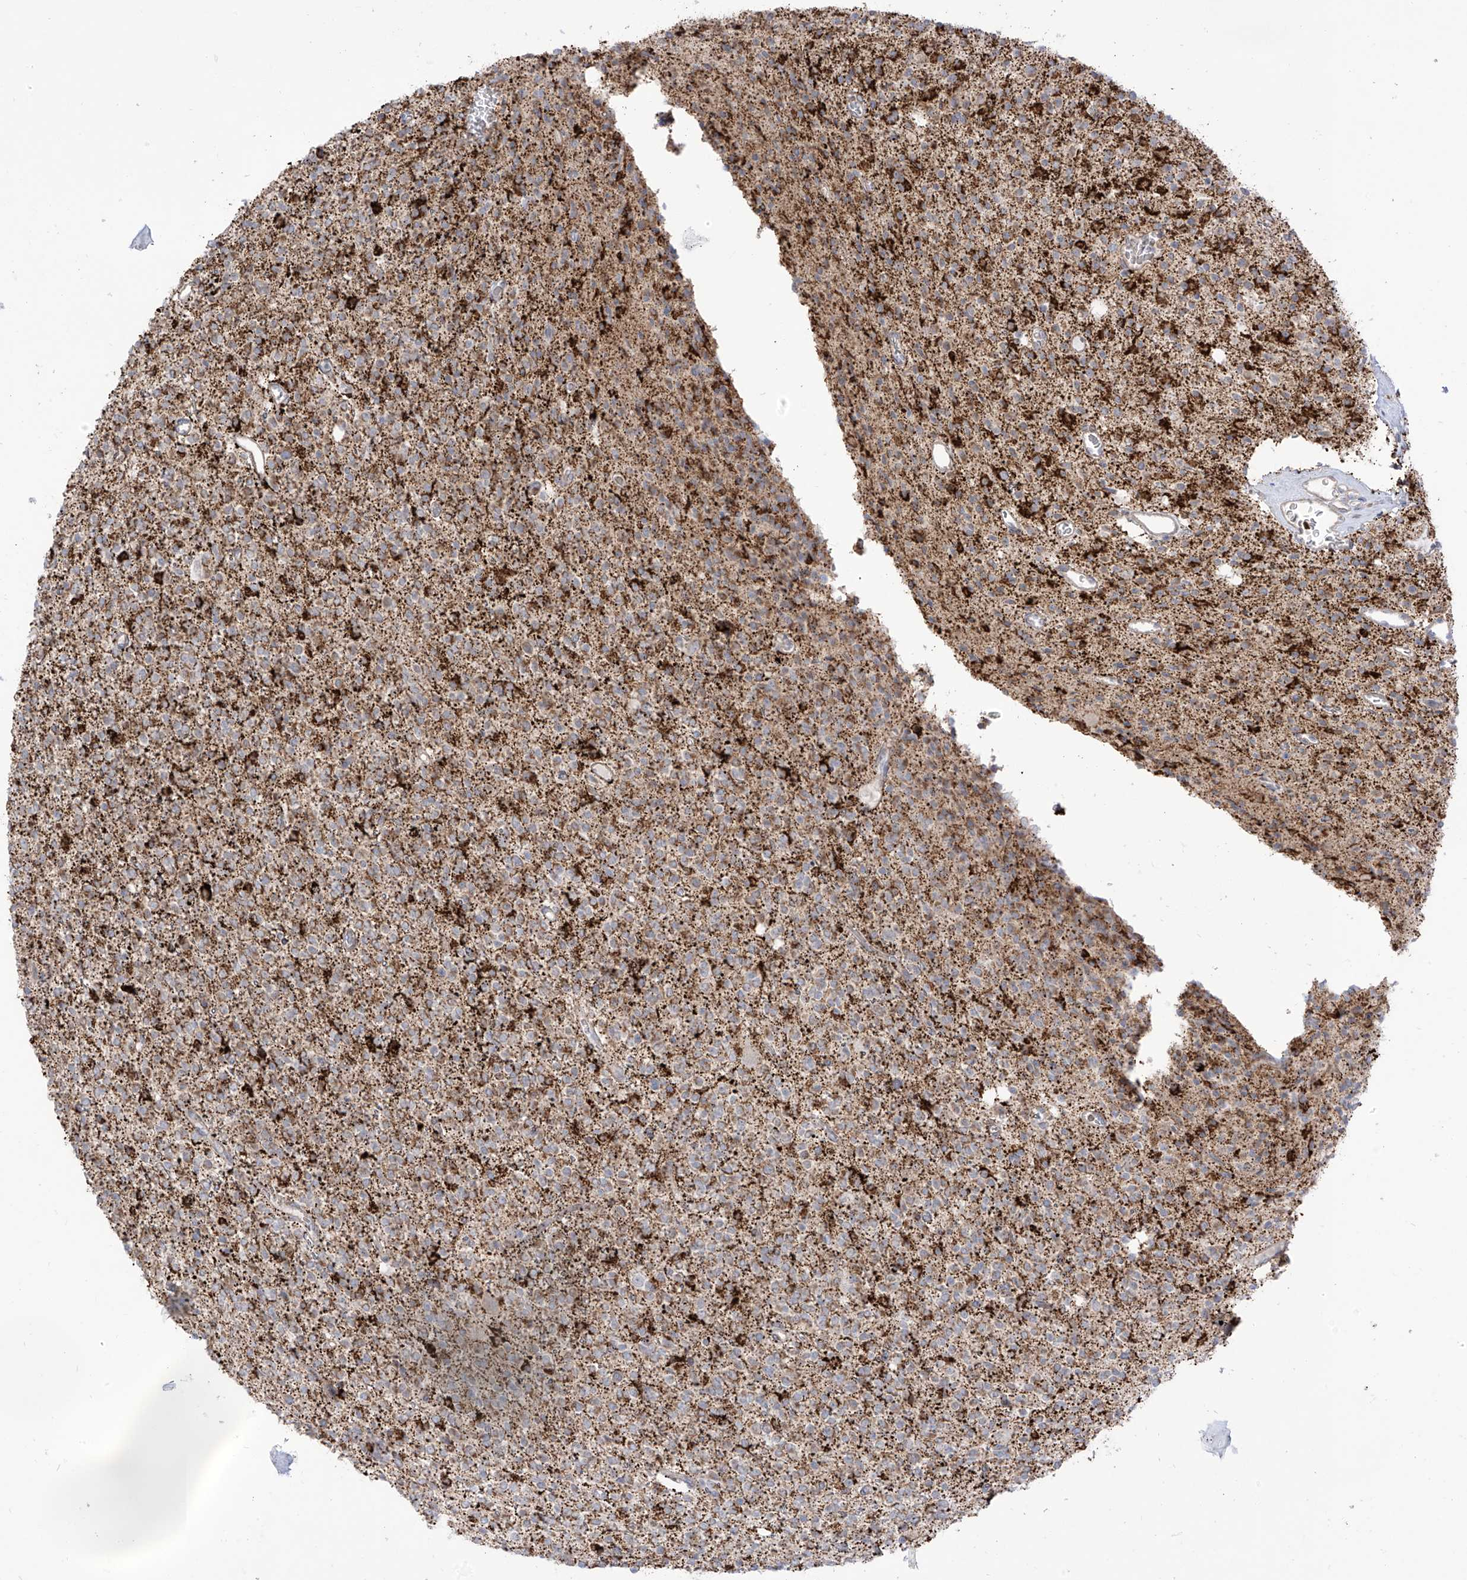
{"staining": {"intensity": "moderate", "quantity": ">75%", "location": "cytoplasmic/membranous"}, "tissue": "glioma", "cell_type": "Tumor cells", "image_type": "cancer", "snomed": [{"axis": "morphology", "description": "Glioma, malignant, High grade"}, {"axis": "topography", "description": "Brain"}], "caption": "This micrograph reveals high-grade glioma (malignant) stained with immunohistochemistry (IHC) to label a protein in brown. The cytoplasmic/membranous of tumor cells show moderate positivity for the protein. Nuclei are counter-stained blue.", "gene": "ARHGEF40", "patient": {"sex": "male", "age": 34}}